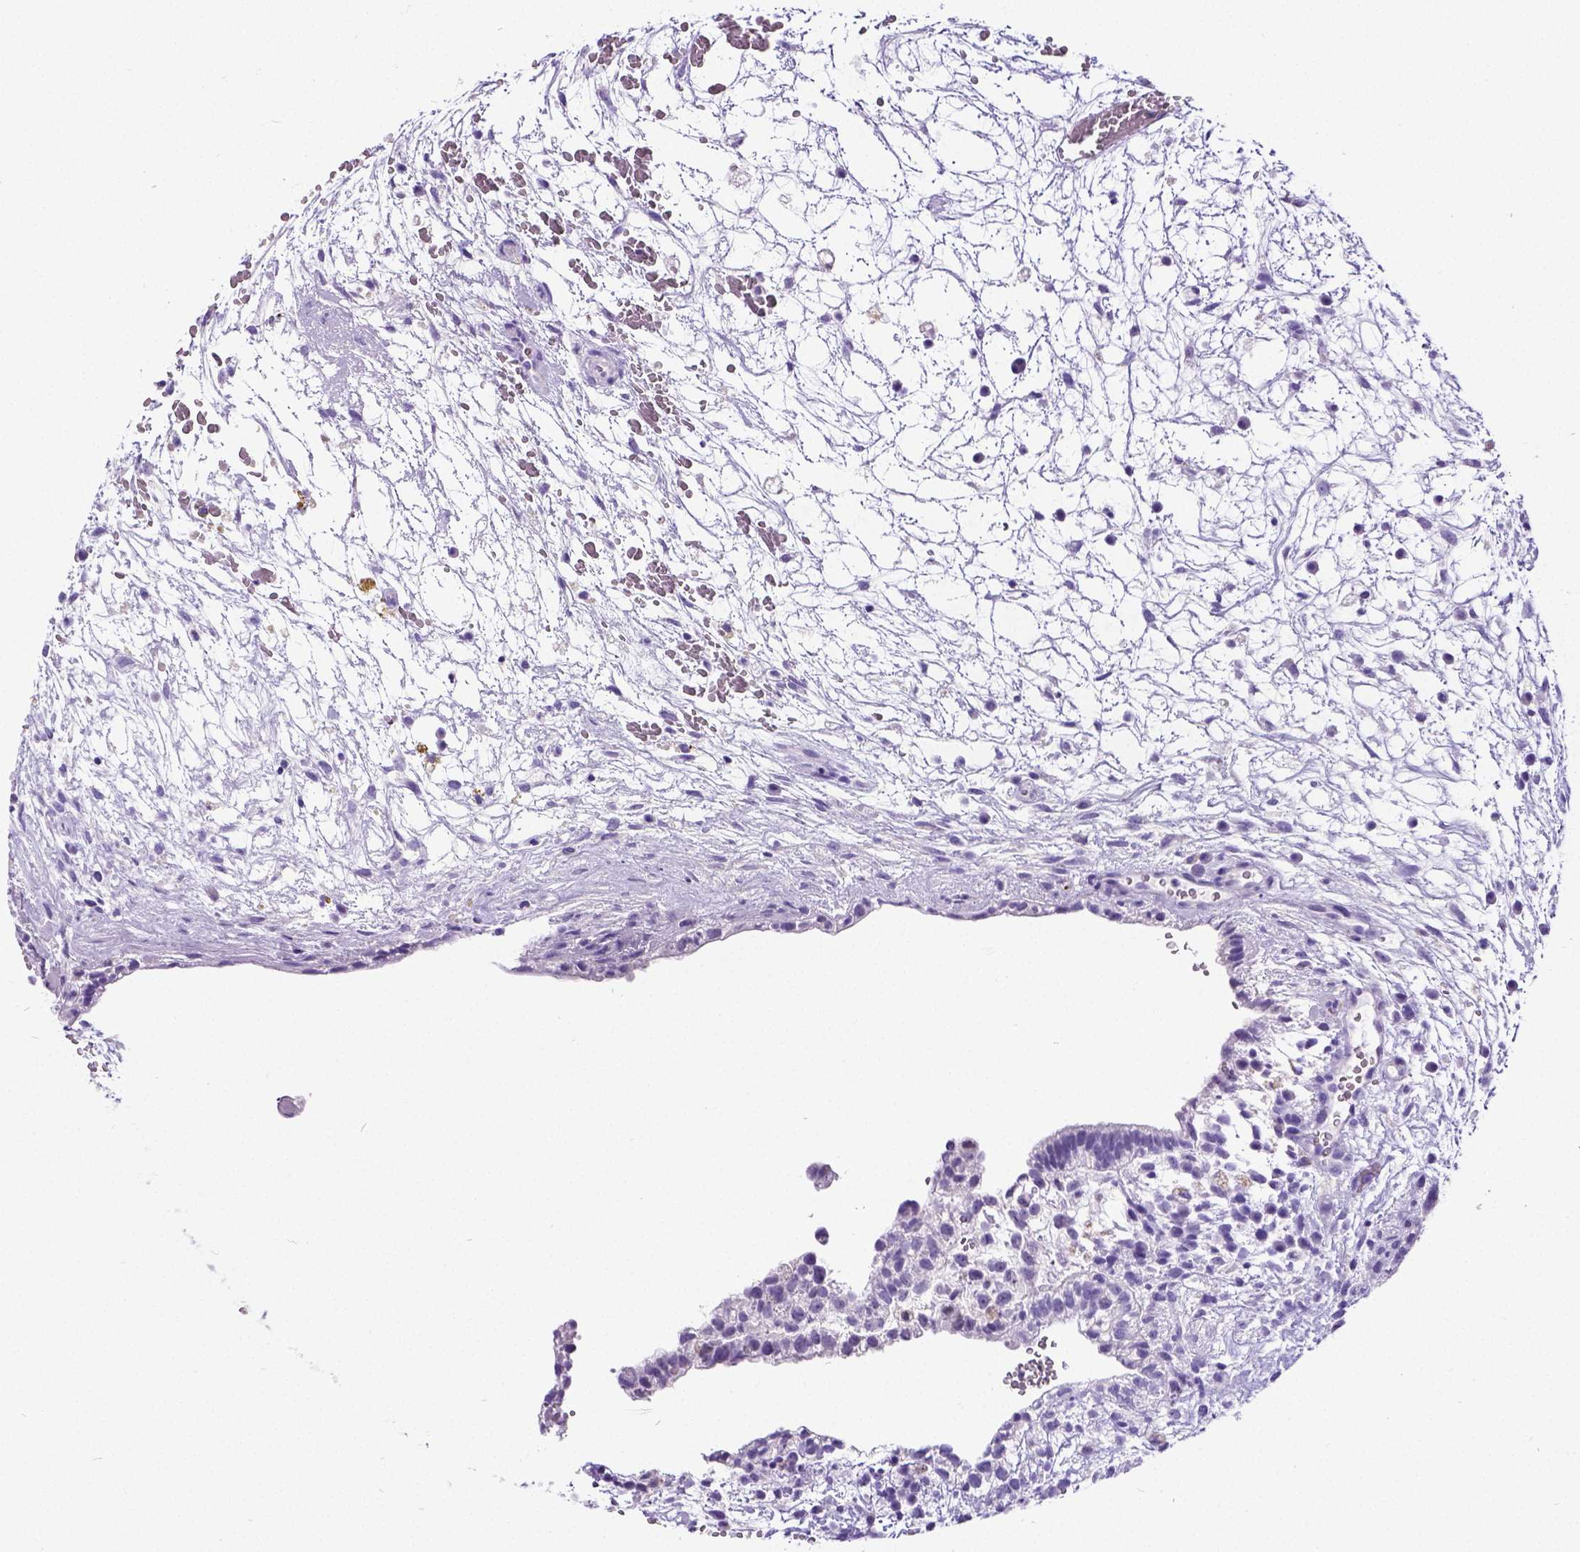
{"staining": {"intensity": "negative", "quantity": "none", "location": "none"}, "tissue": "testis cancer", "cell_type": "Tumor cells", "image_type": "cancer", "snomed": [{"axis": "morphology", "description": "Normal tissue, NOS"}, {"axis": "morphology", "description": "Carcinoma, Embryonal, NOS"}, {"axis": "topography", "description": "Testis"}], "caption": "Human testis embryonal carcinoma stained for a protein using immunohistochemistry shows no expression in tumor cells.", "gene": "SATB2", "patient": {"sex": "male", "age": 32}}